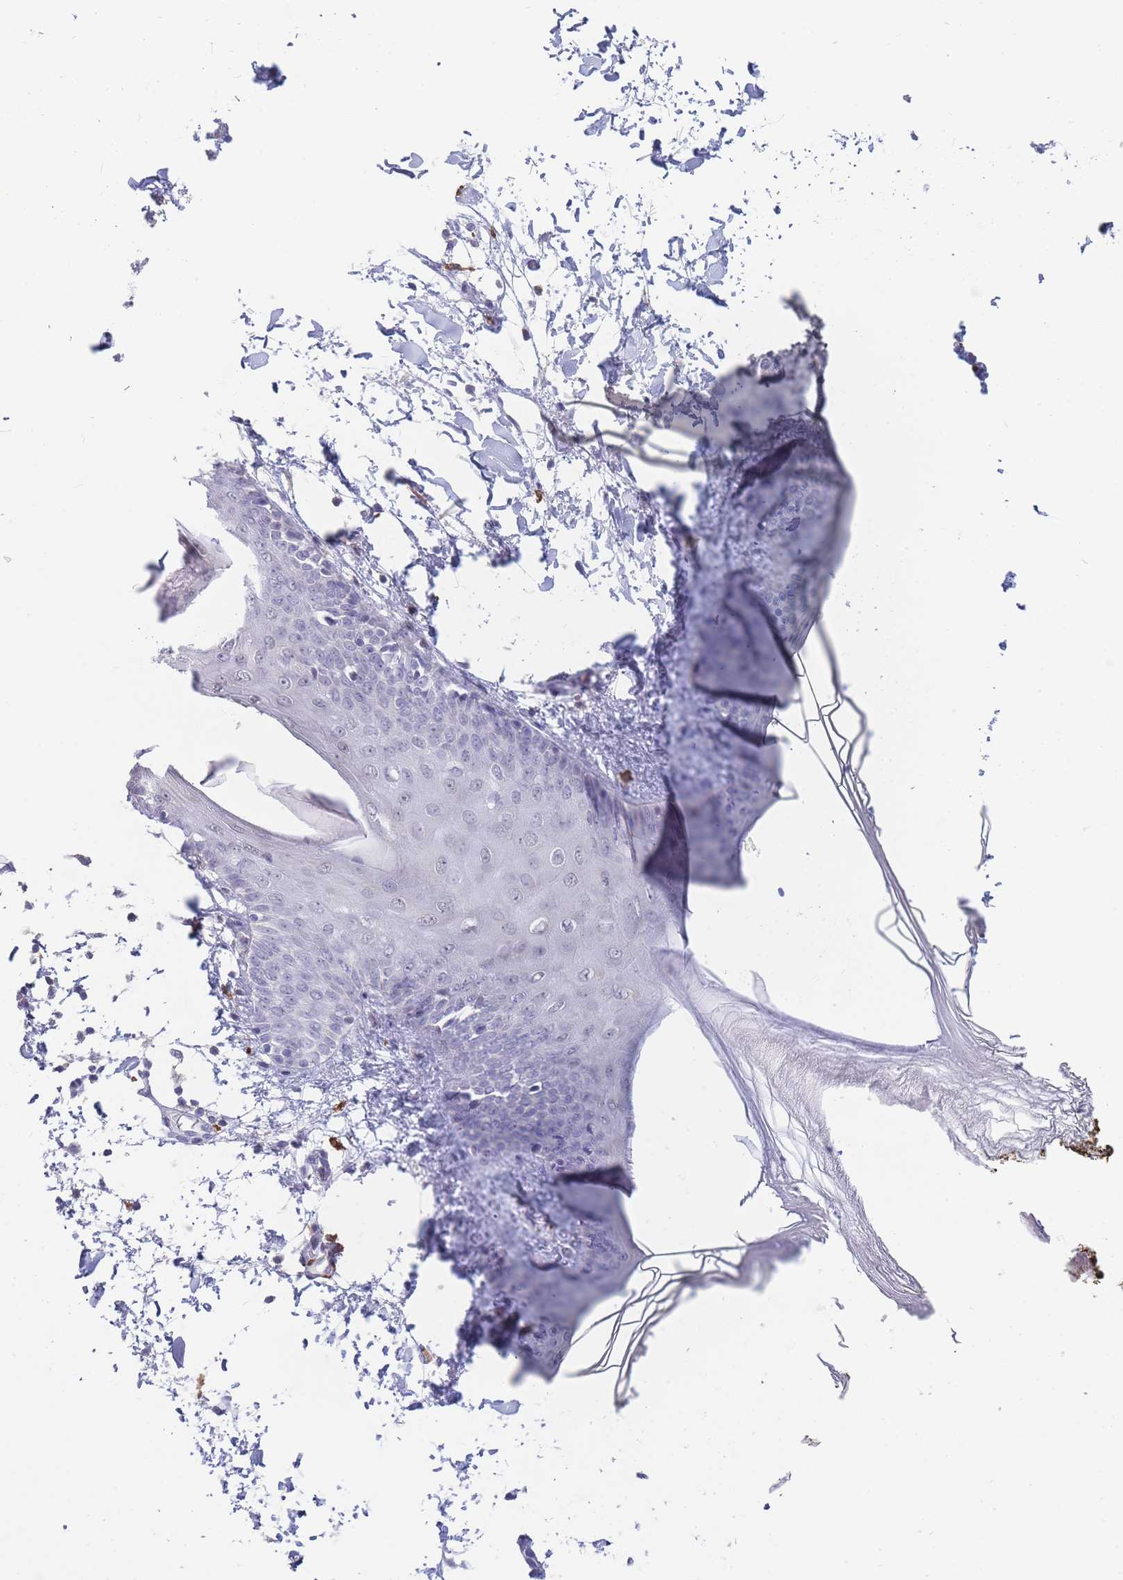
{"staining": {"intensity": "negative", "quantity": "none", "location": "none"}, "tissue": "skin", "cell_type": "Fibroblasts", "image_type": "normal", "snomed": [{"axis": "morphology", "description": "Normal tissue, NOS"}, {"axis": "topography", "description": "Skin"}], "caption": "IHC photomicrograph of unremarkable skin stained for a protein (brown), which displays no staining in fibroblasts. The staining is performed using DAB brown chromogen with nuclei counter-stained in using hematoxylin.", "gene": "ASAP3", "patient": {"sex": "female", "age": 34}}